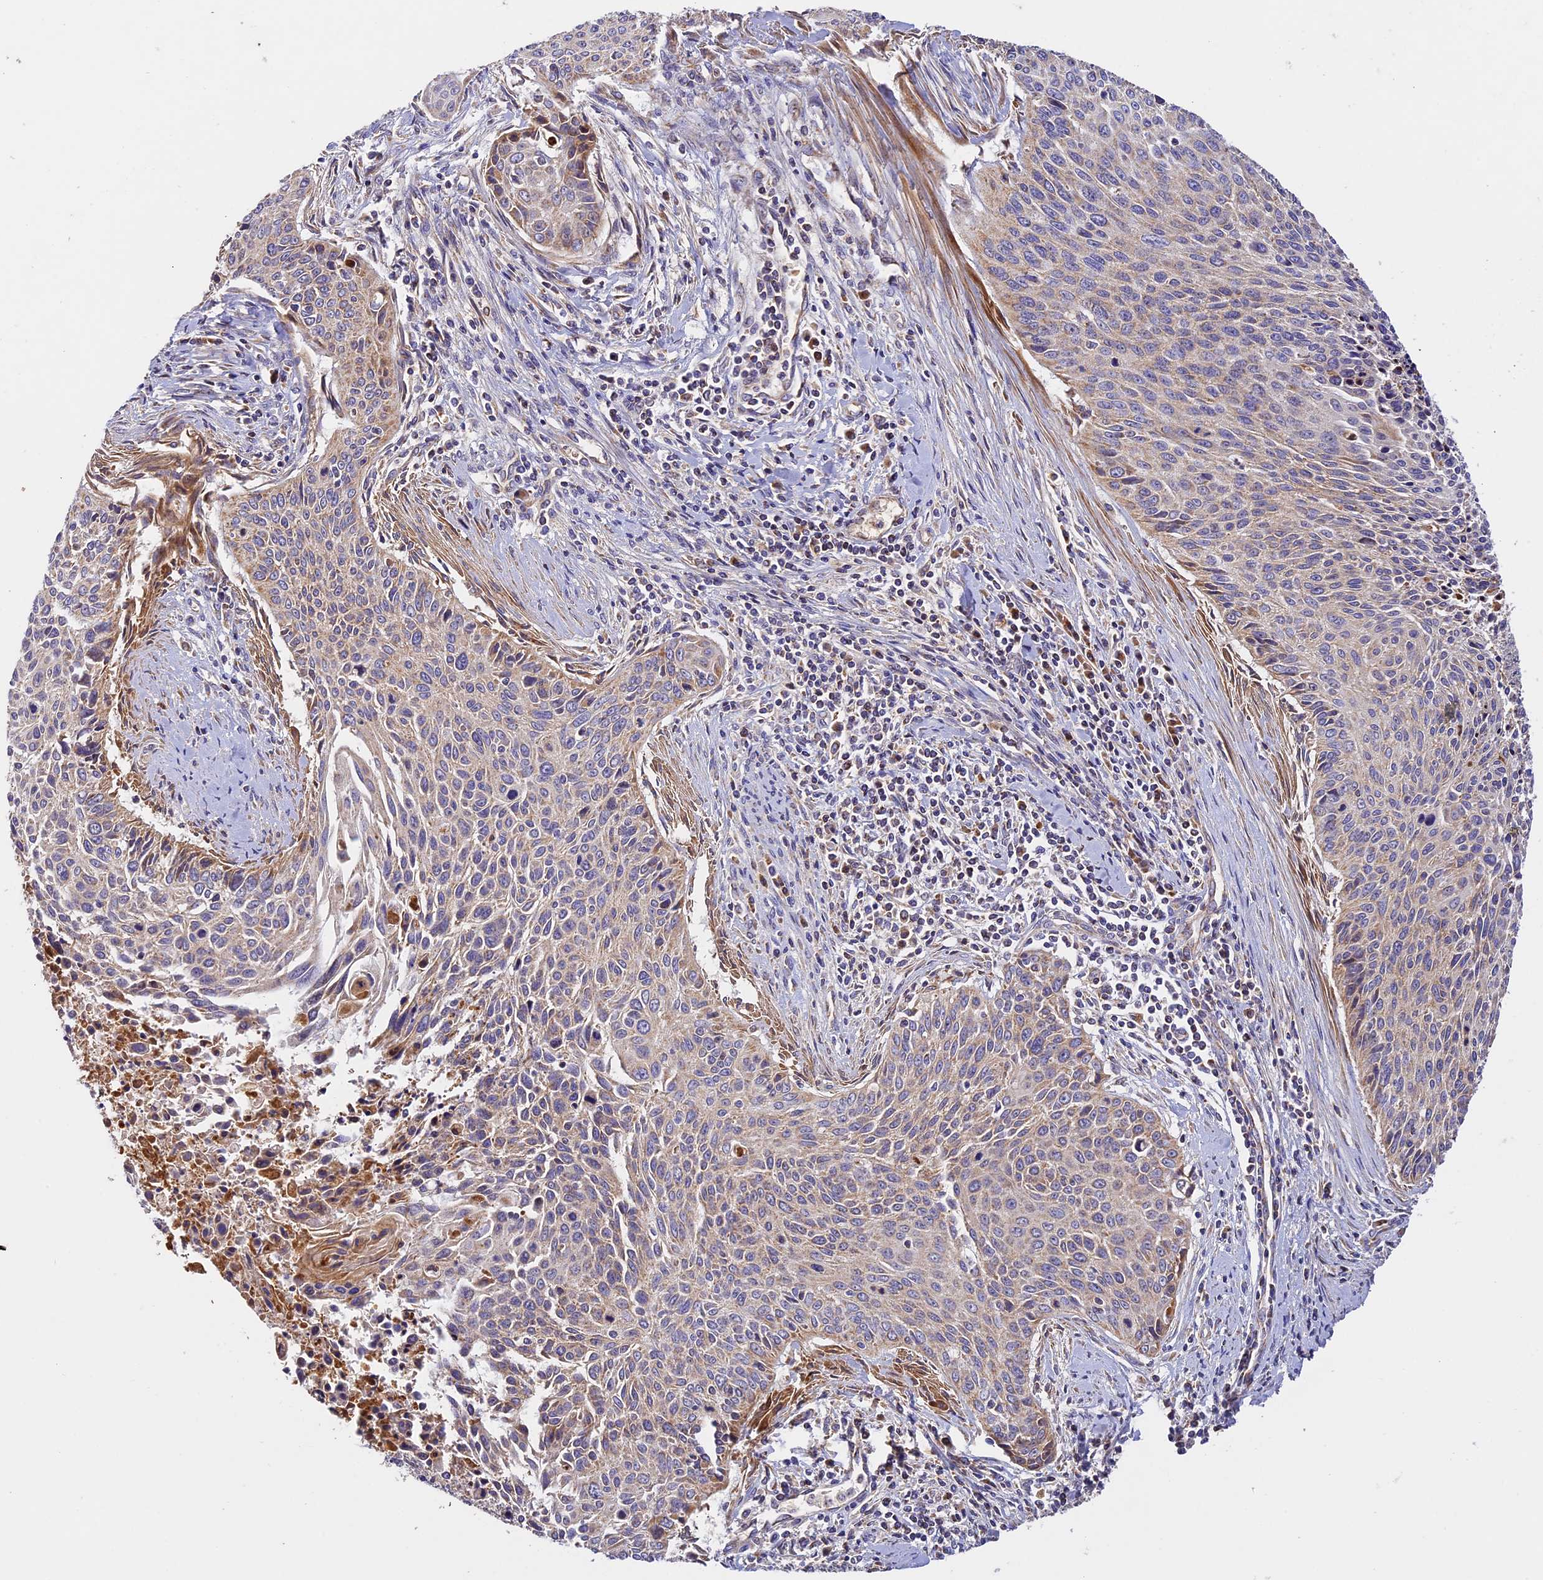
{"staining": {"intensity": "weak", "quantity": "<25%", "location": "cytoplasmic/membranous"}, "tissue": "cervical cancer", "cell_type": "Tumor cells", "image_type": "cancer", "snomed": [{"axis": "morphology", "description": "Squamous cell carcinoma, NOS"}, {"axis": "topography", "description": "Cervix"}], "caption": "Image shows no protein positivity in tumor cells of cervical cancer (squamous cell carcinoma) tissue.", "gene": "OCEL1", "patient": {"sex": "female", "age": 55}}